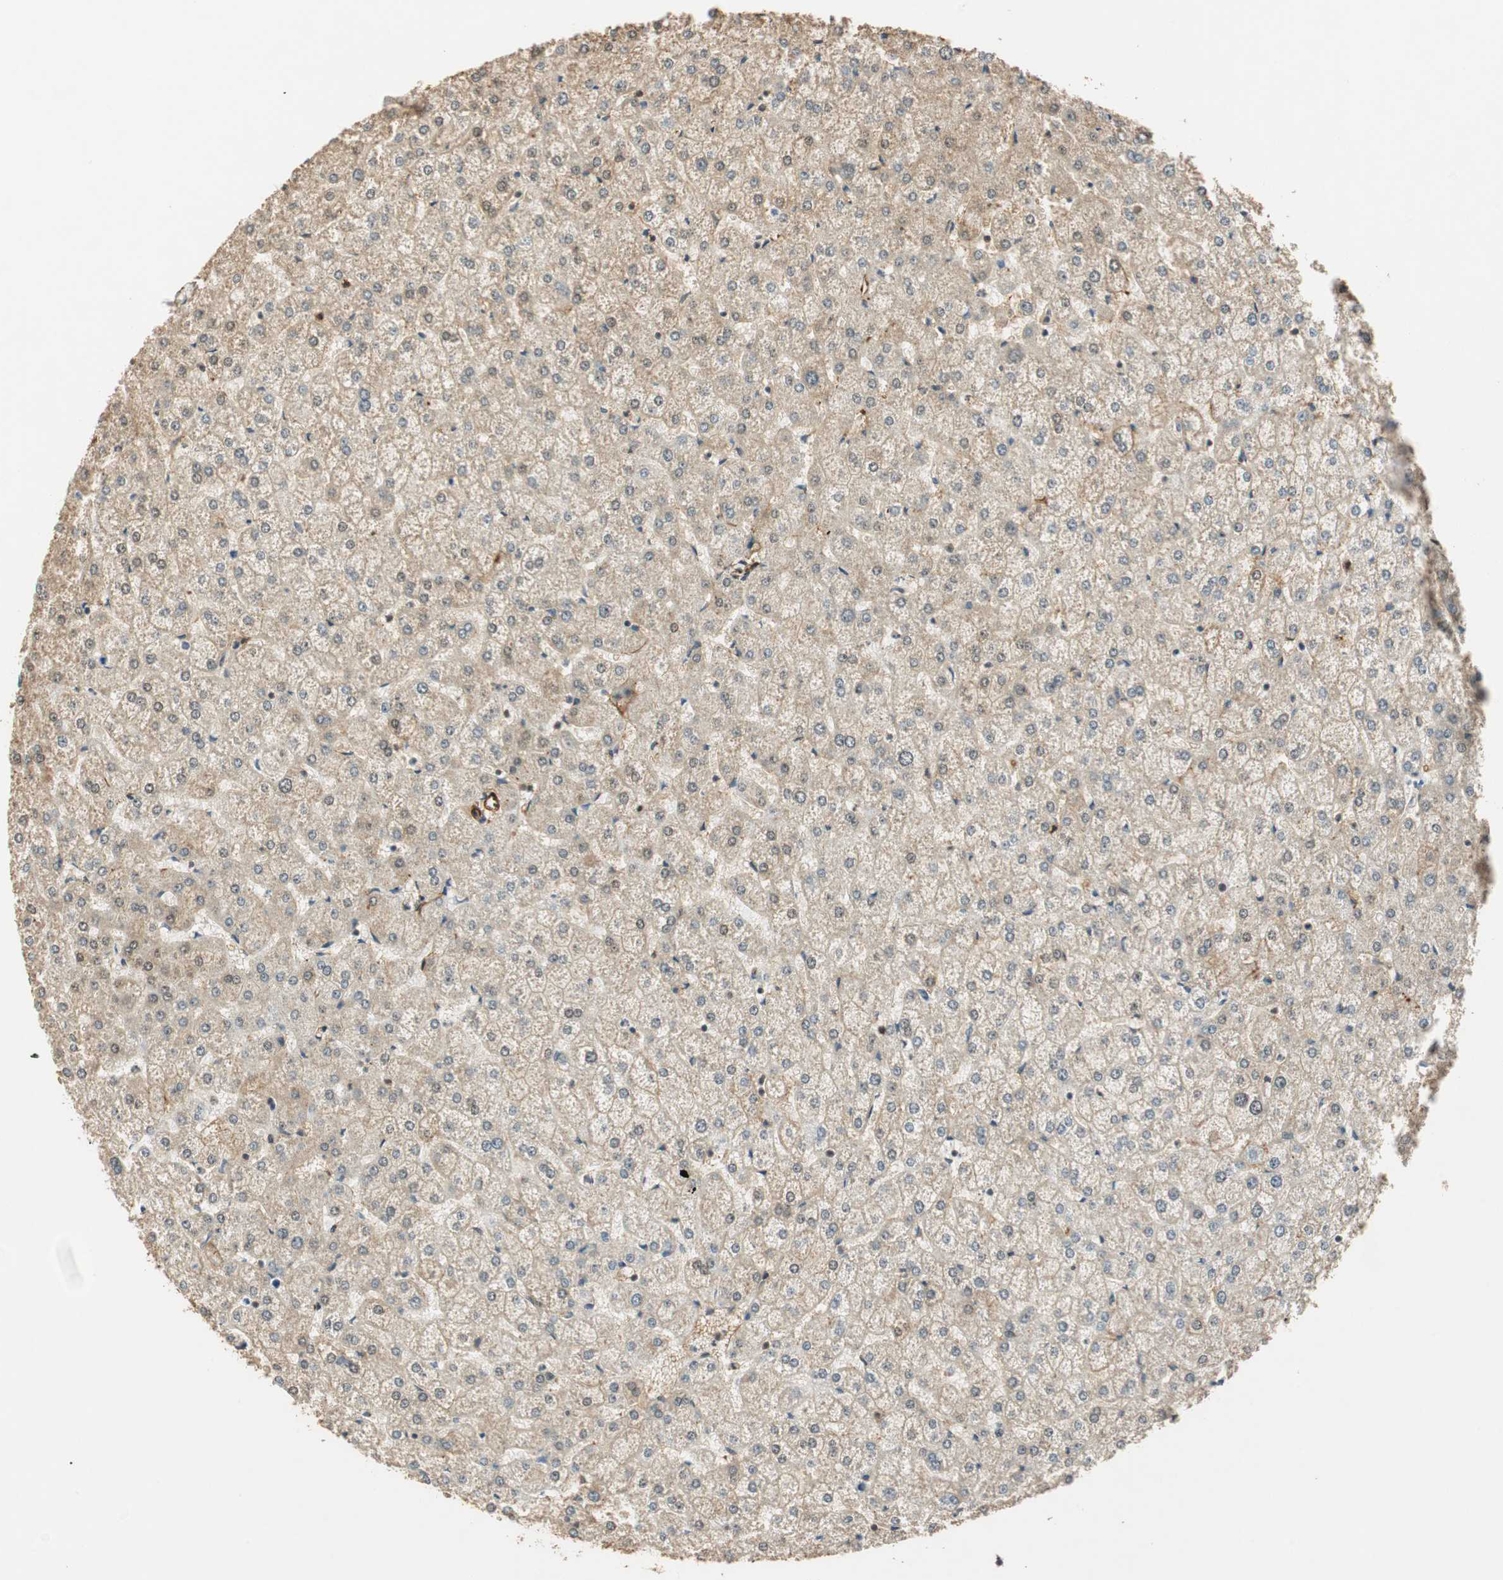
{"staining": {"intensity": "negative", "quantity": "none", "location": "none"}, "tissue": "liver", "cell_type": "Cholangiocytes", "image_type": "normal", "snomed": [{"axis": "morphology", "description": "Normal tissue, NOS"}, {"axis": "topography", "description": "Liver"}], "caption": "Liver stained for a protein using immunohistochemistry shows no expression cholangiocytes.", "gene": "NES", "patient": {"sex": "female", "age": 32}}